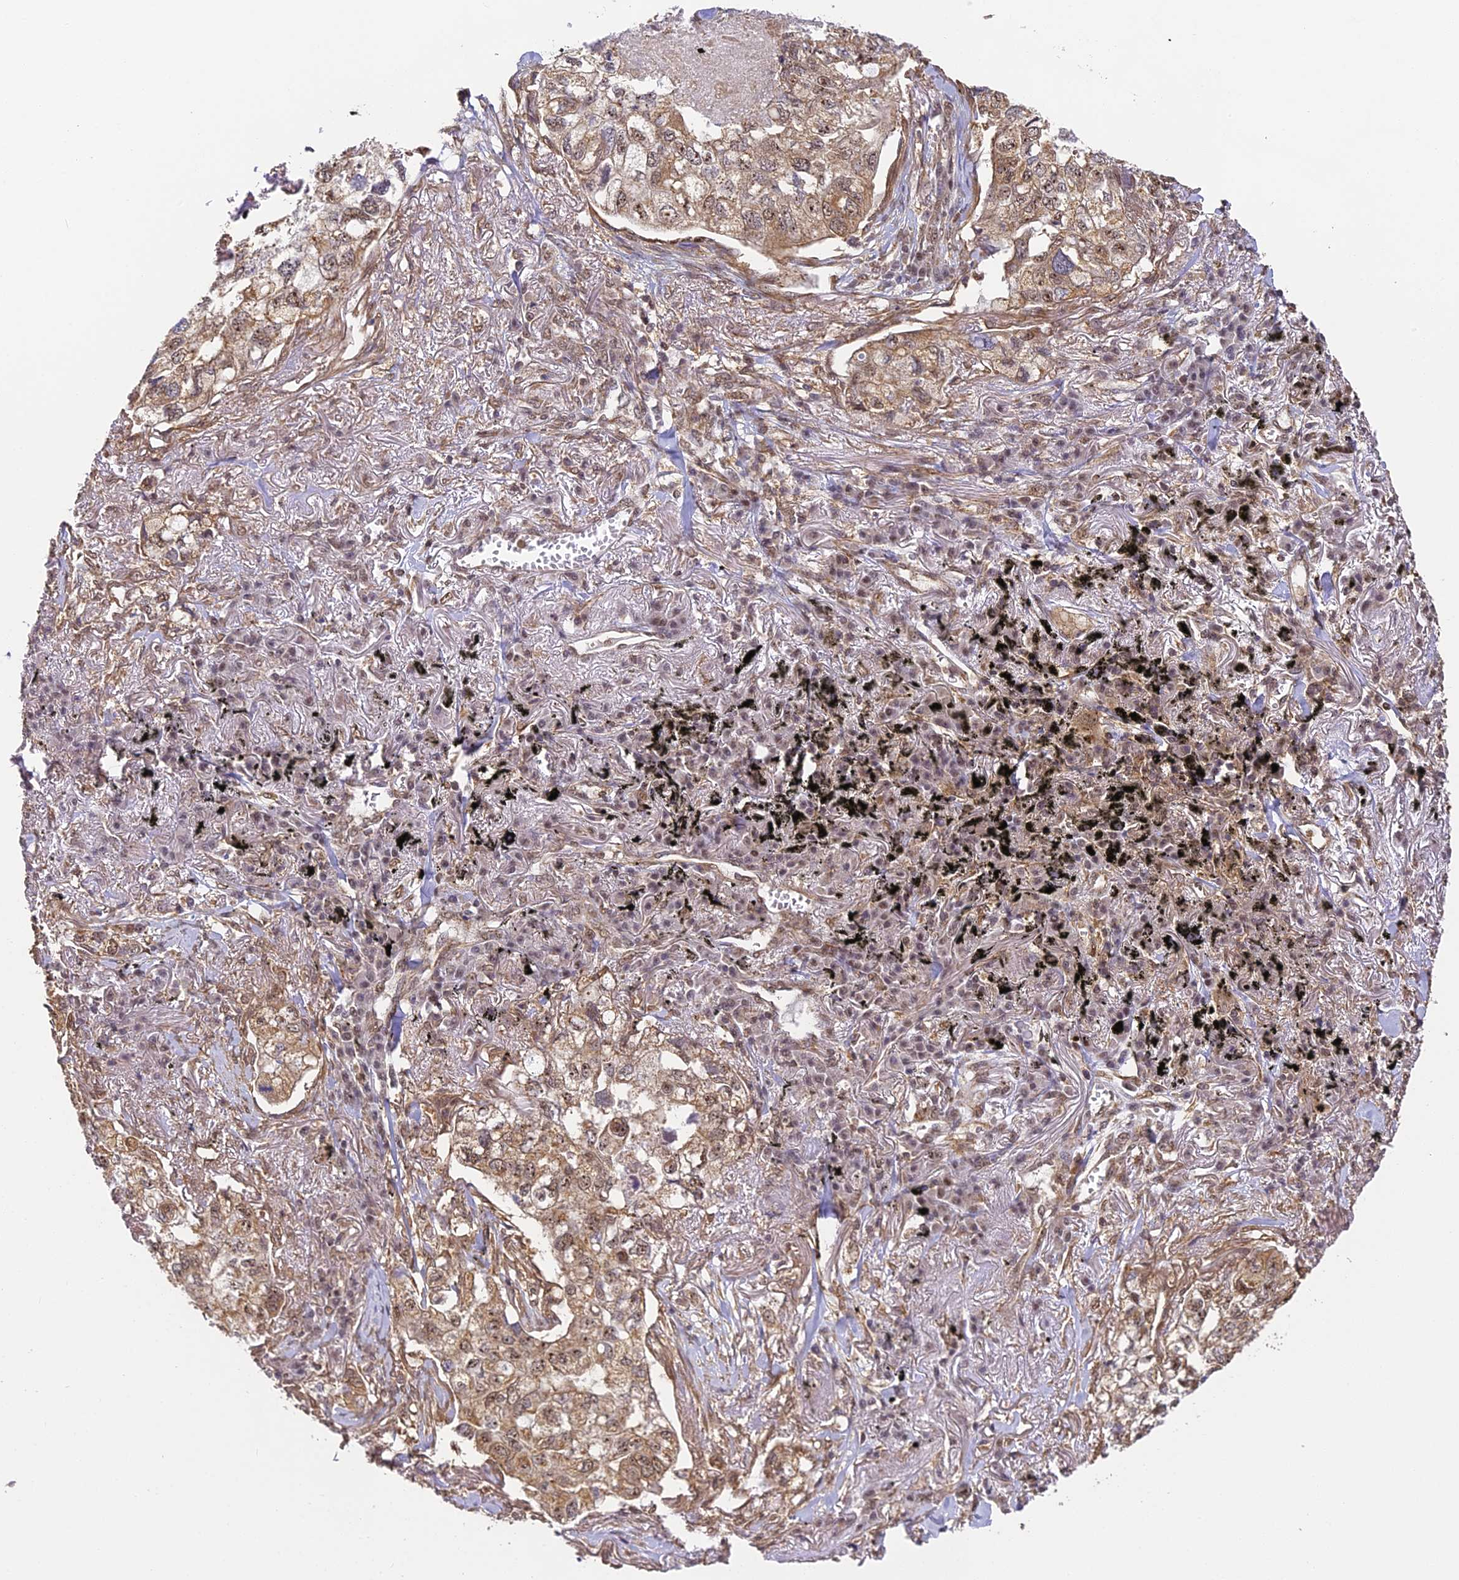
{"staining": {"intensity": "weak", "quantity": ">75%", "location": "cytoplasmic/membranous,nuclear"}, "tissue": "lung cancer", "cell_type": "Tumor cells", "image_type": "cancer", "snomed": [{"axis": "morphology", "description": "Adenocarcinoma, NOS"}, {"axis": "topography", "description": "Lung"}], "caption": "Lung cancer (adenocarcinoma) stained for a protein (brown) reveals weak cytoplasmic/membranous and nuclear positive positivity in about >75% of tumor cells.", "gene": "ZNF443", "patient": {"sex": "male", "age": 65}}